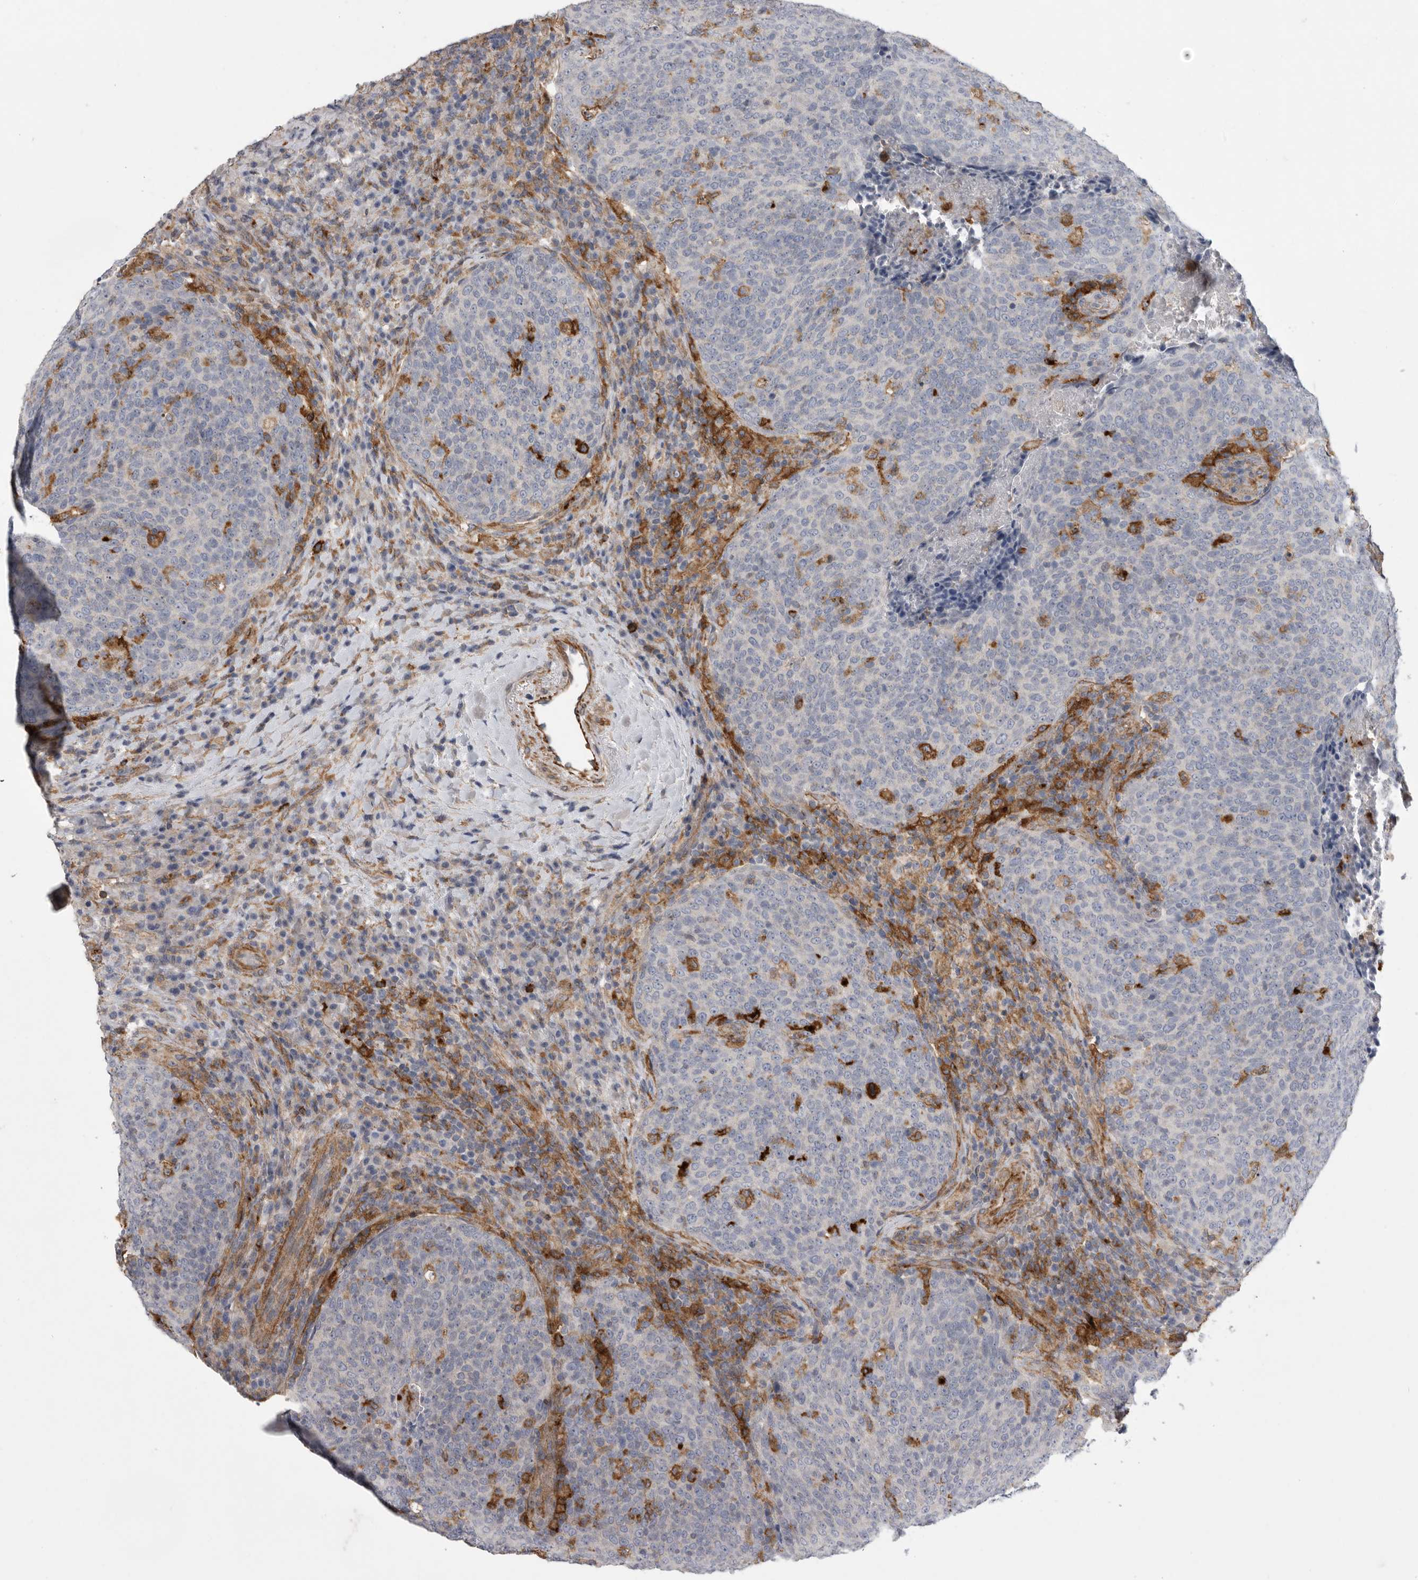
{"staining": {"intensity": "negative", "quantity": "none", "location": "none"}, "tissue": "head and neck cancer", "cell_type": "Tumor cells", "image_type": "cancer", "snomed": [{"axis": "morphology", "description": "Squamous cell carcinoma, NOS"}, {"axis": "morphology", "description": "Squamous cell carcinoma, metastatic, NOS"}, {"axis": "topography", "description": "Lymph node"}, {"axis": "topography", "description": "Head-Neck"}], "caption": "Head and neck cancer (metastatic squamous cell carcinoma) was stained to show a protein in brown. There is no significant expression in tumor cells. Brightfield microscopy of IHC stained with DAB (3,3'-diaminobenzidine) (brown) and hematoxylin (blue), captured at high magnification.", "gene": "SIGLEC10", "patient": {"sex": "male", "age": 62}}